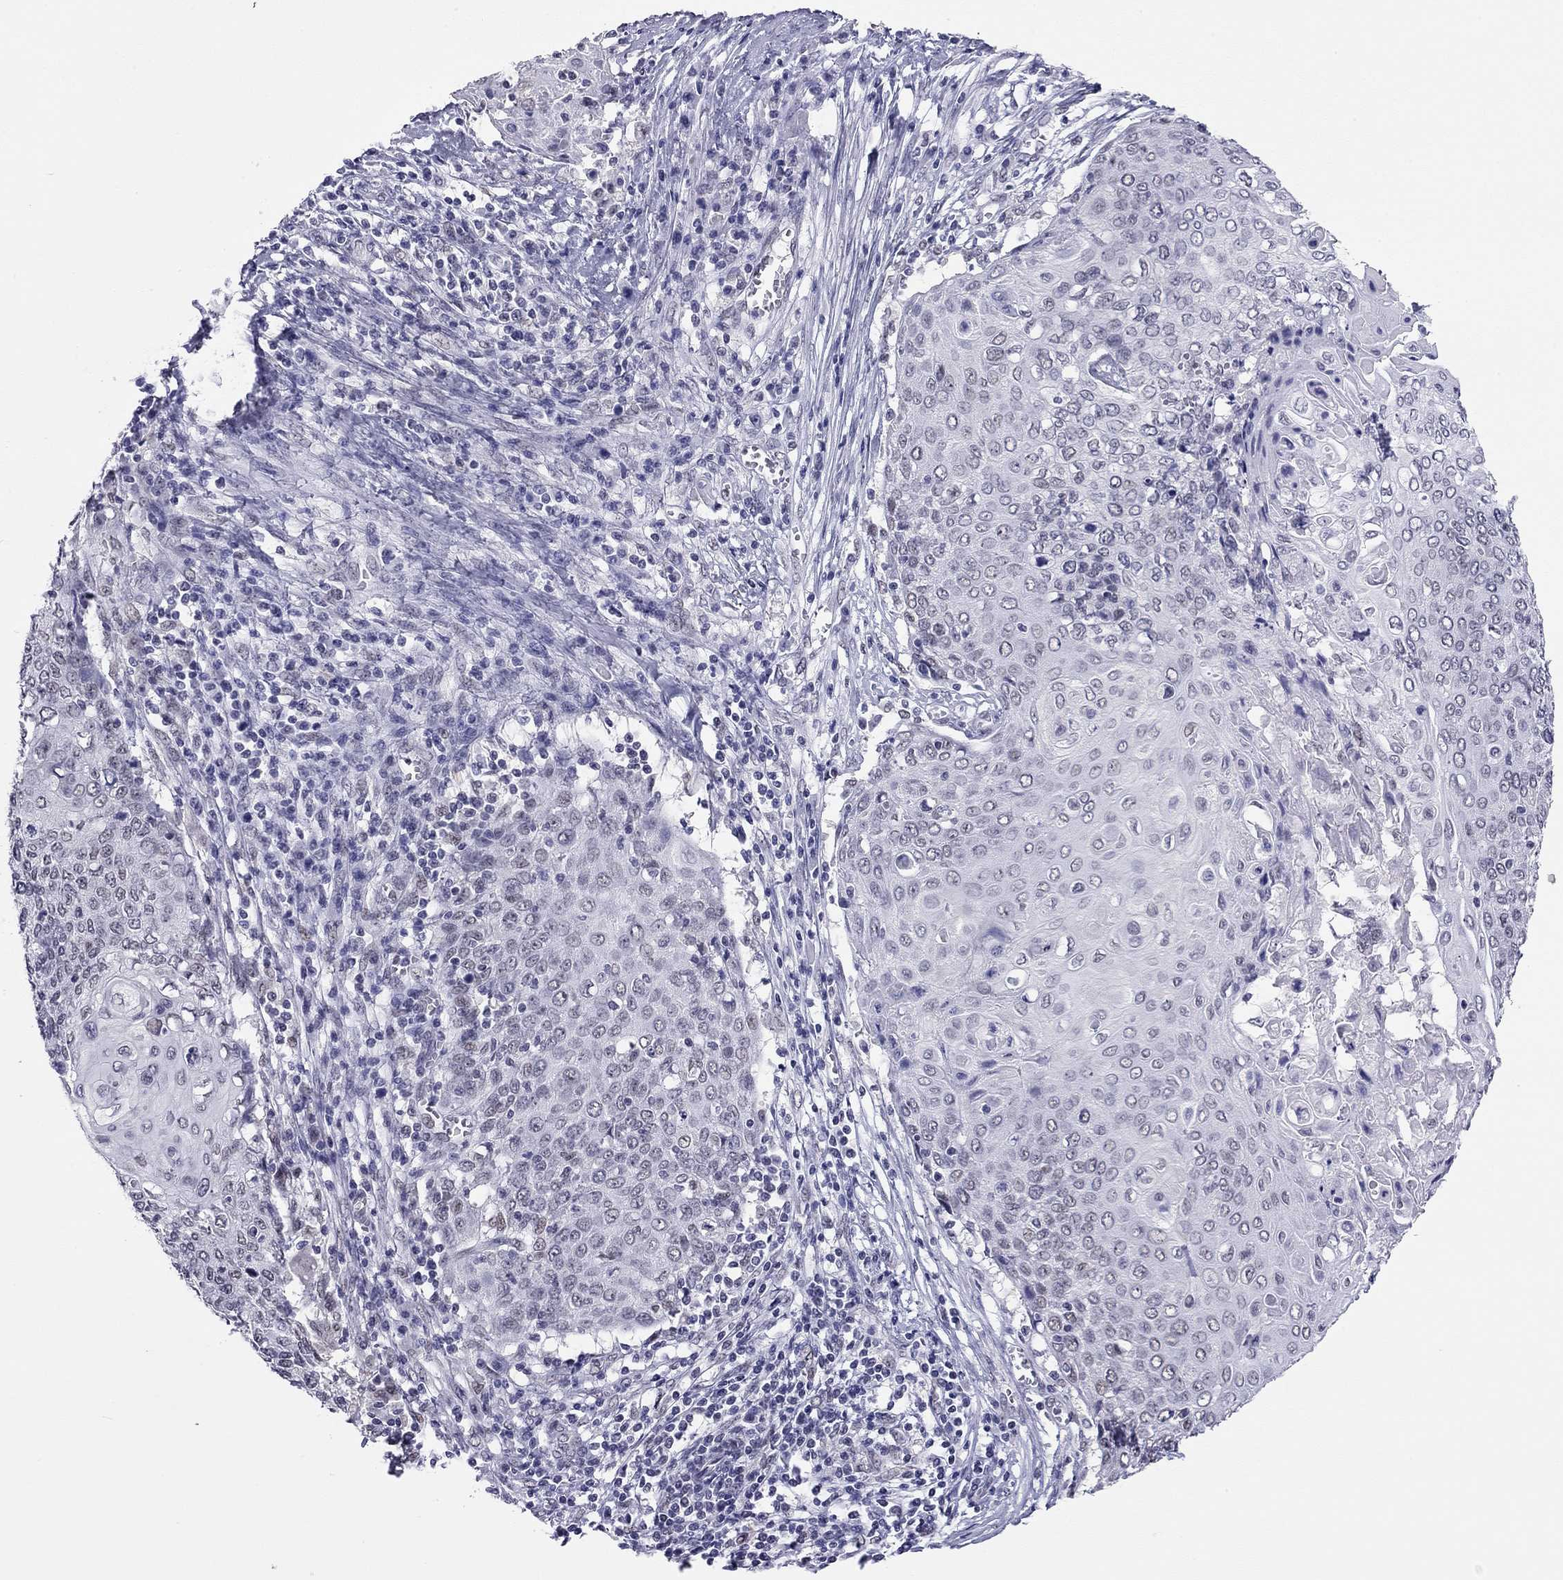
{"staining": {"intensity": "negative", "quantity": "none", "location": "none"}, "tissue": "cervical cancer", "cell_type": "Tumor cells", "image_type": "cancer", "snomed": [{"axis": "morphology", "description": "Squamous cell carcinoma, NOS"}, {"axis": "topography", "description": "Cervix"}], "caption": "Cervical cancer stained for a protein using immunohistochemistry displays no positivity tumor cells.", "gene": "DOT1L", "patient": {"sex": "female", "age": 39}}